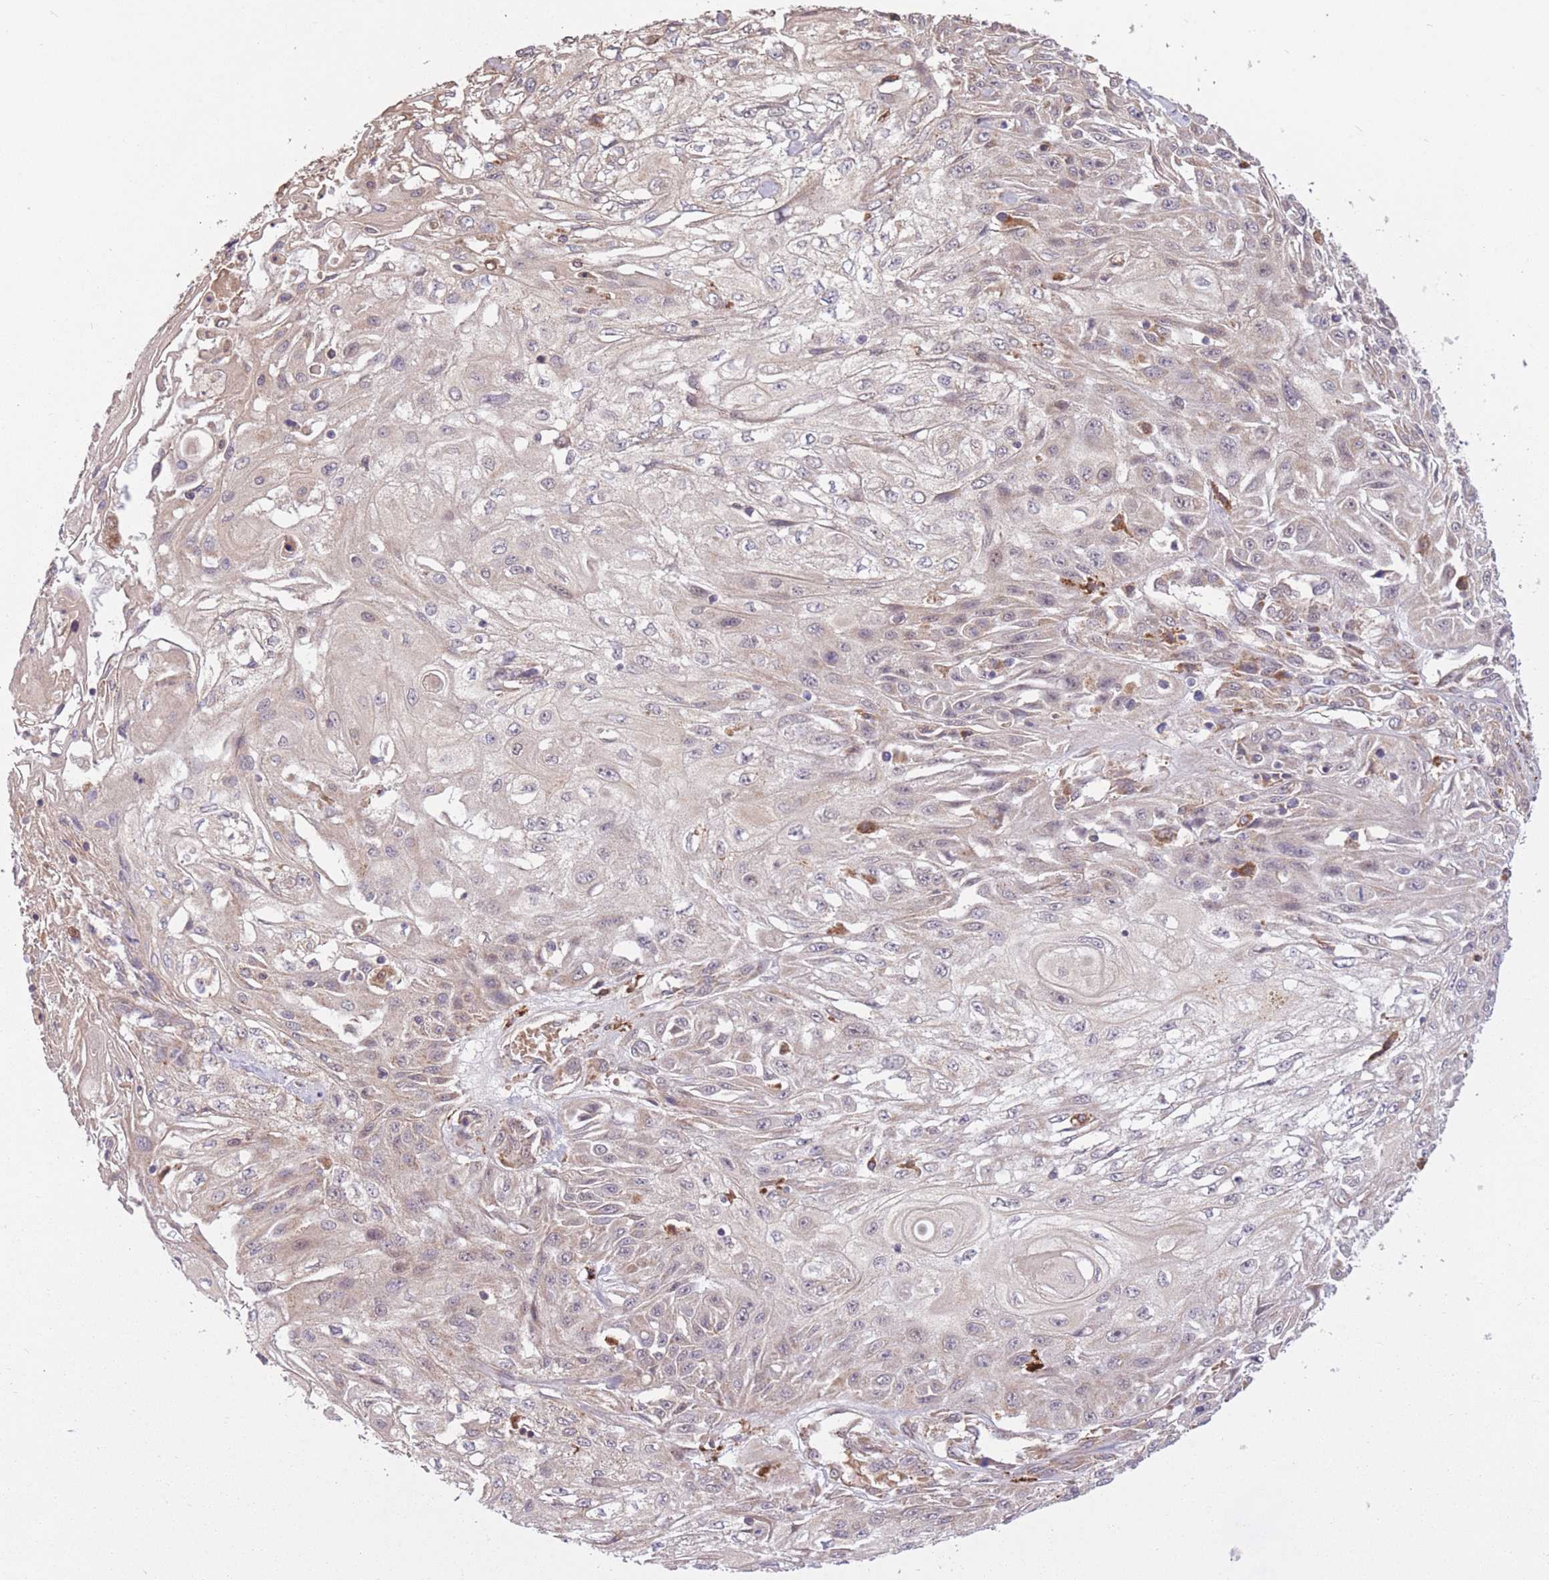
{"staining": {"intensity": "weak", "quantity": "<25%", "location": "cytoplasmic/membranous"}, "tissue": "skin cancer", "cell_type": "Tumor cells", "image_type": "cancer", "snomed": [{"axis": "morphology", "description": "Squamous cell carcinoma, NOS"}, {"axis": "morphology", "description": "Squamous cell carcinoma, metastatic, NOS"}, {"axis": "topography", "description": "Skin"}, {"axis": "topography", "description": "Lymph node"}], "caption": "Photomicrograph shows no significant protein expression in tumor cells of metastatic squamous cell carcinoma (skin). Nuclei are stained in blue.", "gene": "POLR3F", "patient": {"sex": "male", "age": 75}}